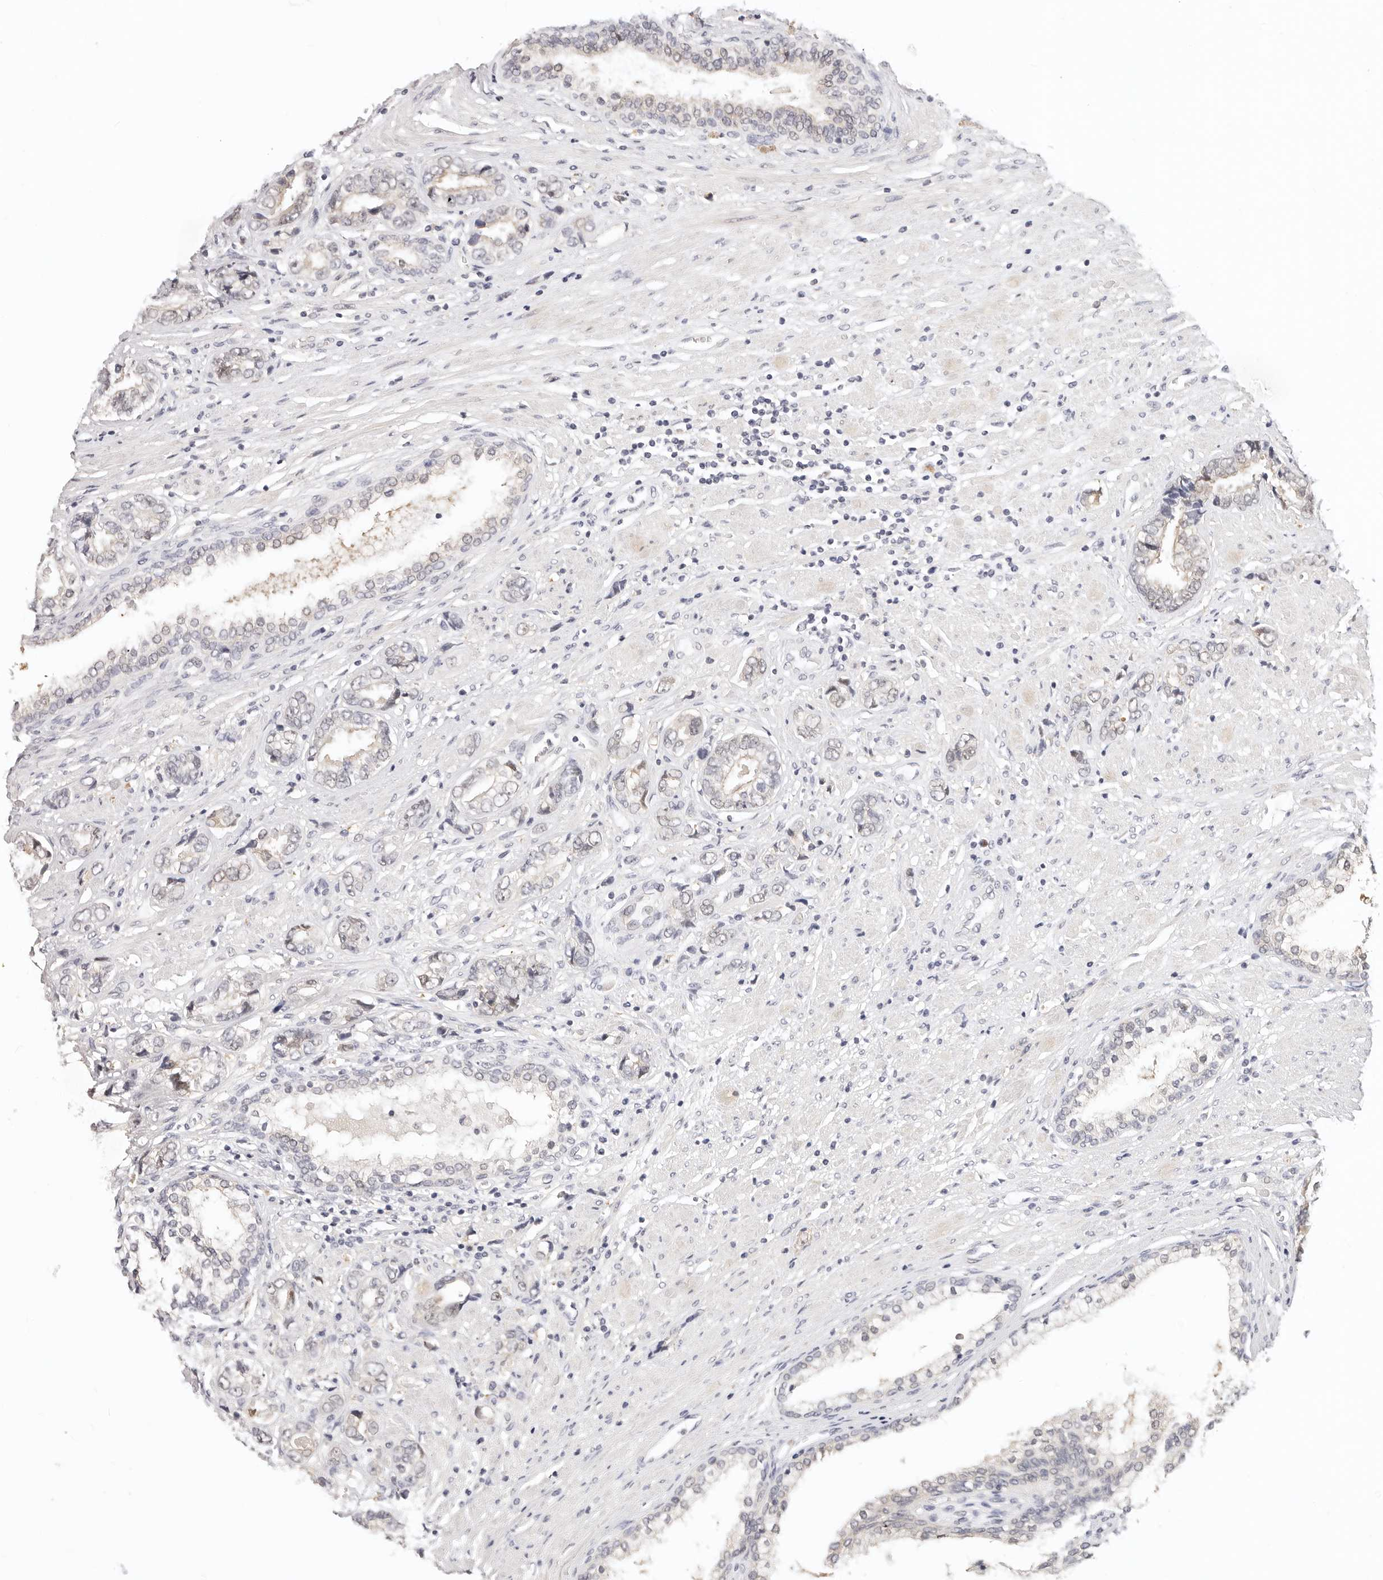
{"staining": {"intensity": "weak", "quantity": "<25%", "location": "cytoplasmic/membranous"}, "tissue": "prostate cancer", "cell_type": "Tumor cells", "image_type": "cancer", "snomed": [{"axis": "morphology", "description": "Adenocarcinoma, High grade"}, {"axis": "topography", "description": "Prostate"}], "caption": "Prostate adenocarcinoma (high-grade) was stained to show a protein in brown. There is no significant expression in tumor cells.", "gene": "GGPS1", "patient": {"sex": "male", "age": 61}}